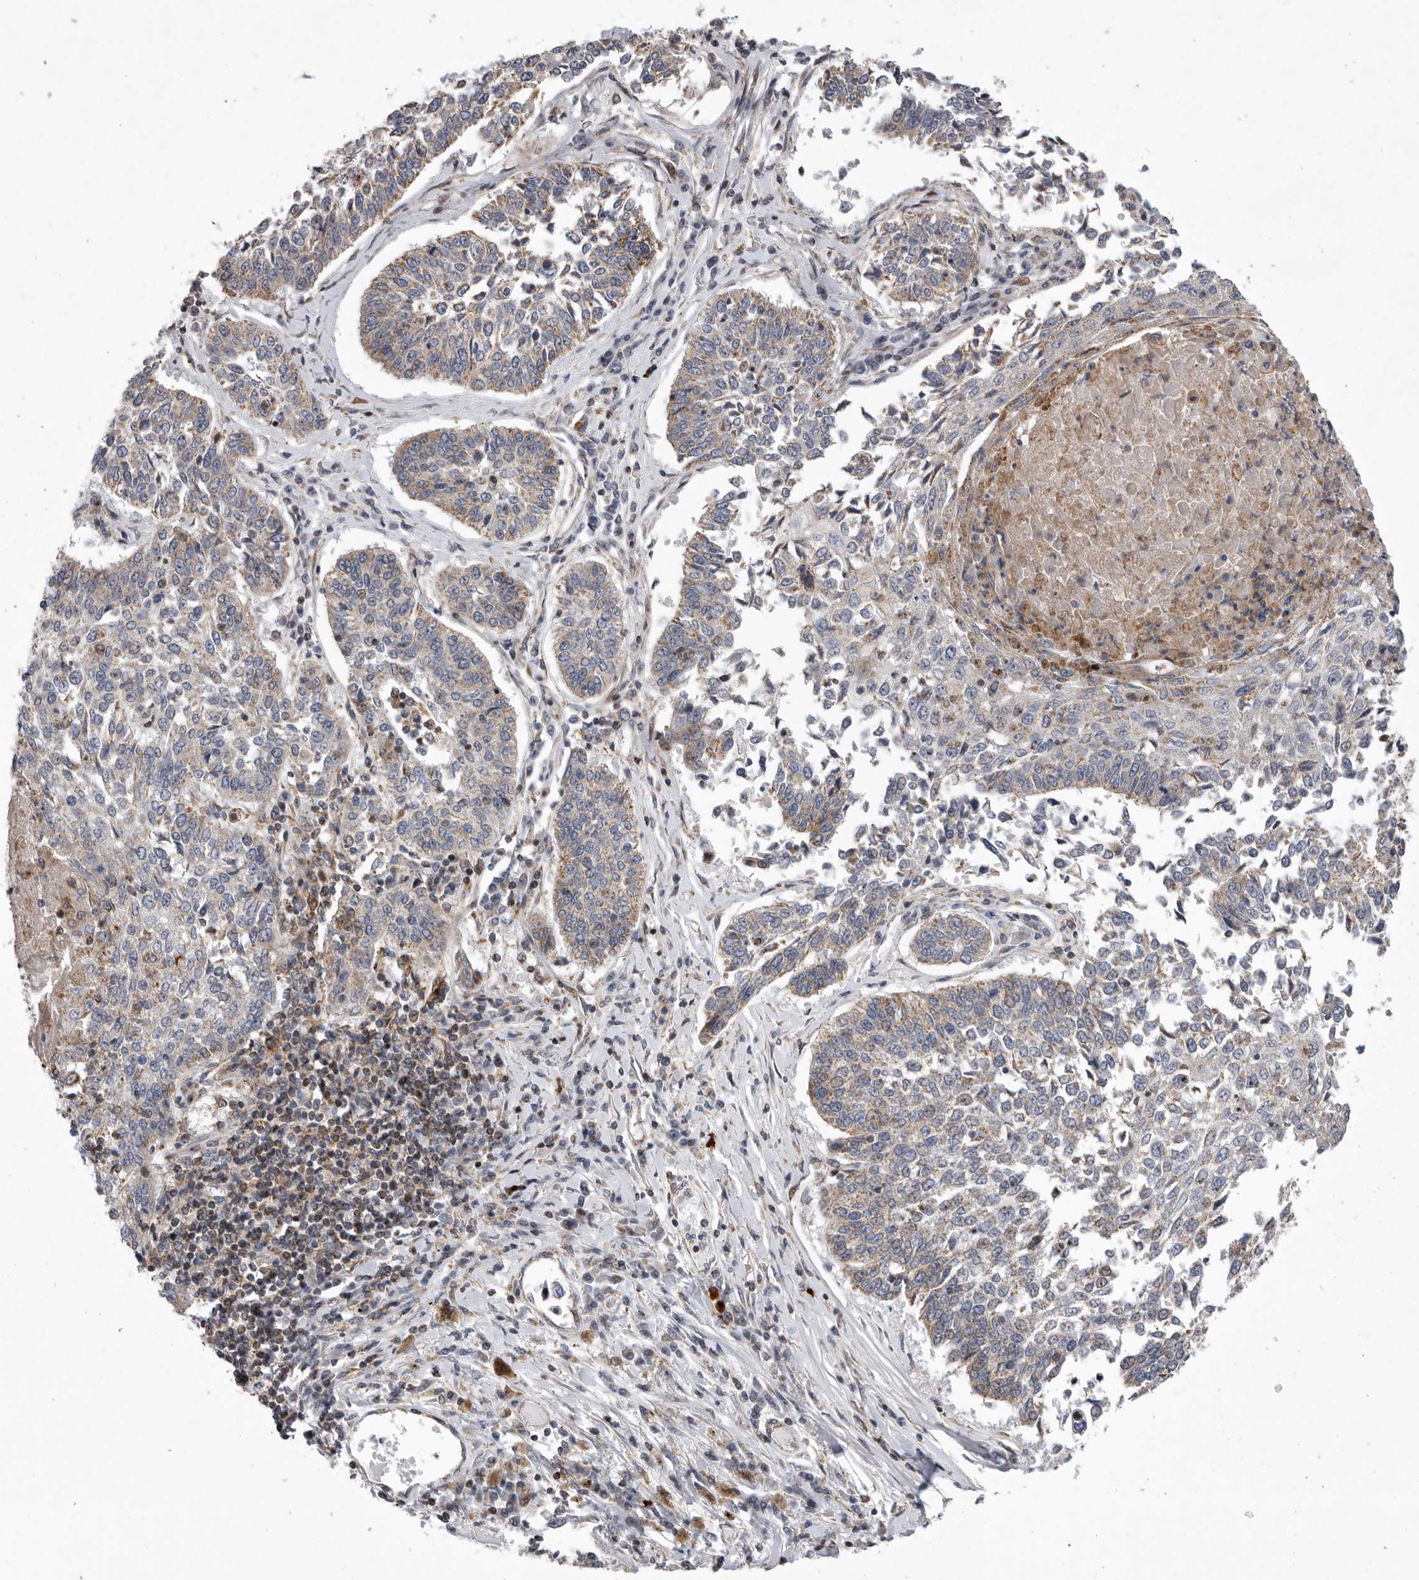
{"staining": {"intensity": "weak", "quantity": "25%-75%", "location": "cytoplasmic/membranous"}, "tissue": "lung cancer", "cell_type": "Tumor cells", "image_type": "cancer", "snomed": [{"axis": "morphology", "description": "Normal tissue, NOS"}, {"axis": "morphology", "description": "Squamous cell carcinoma, NOS"}, {"axis": "topography", "description": "Cartilage tissue"}, {"axis": "topography", "description": "Lung"}, {"axis": "topography", "description": "Peripheral nerve tissue"}], "caption": "Immunohistochemical staining of human lung cancer (squamous cell carcinoma) exhibits weak cytoplasmic/membranous protein expression in about 25%-75% of tumor cells.", "gene": "MPZL1", "patient": {"sex": "female", "age": 49}}